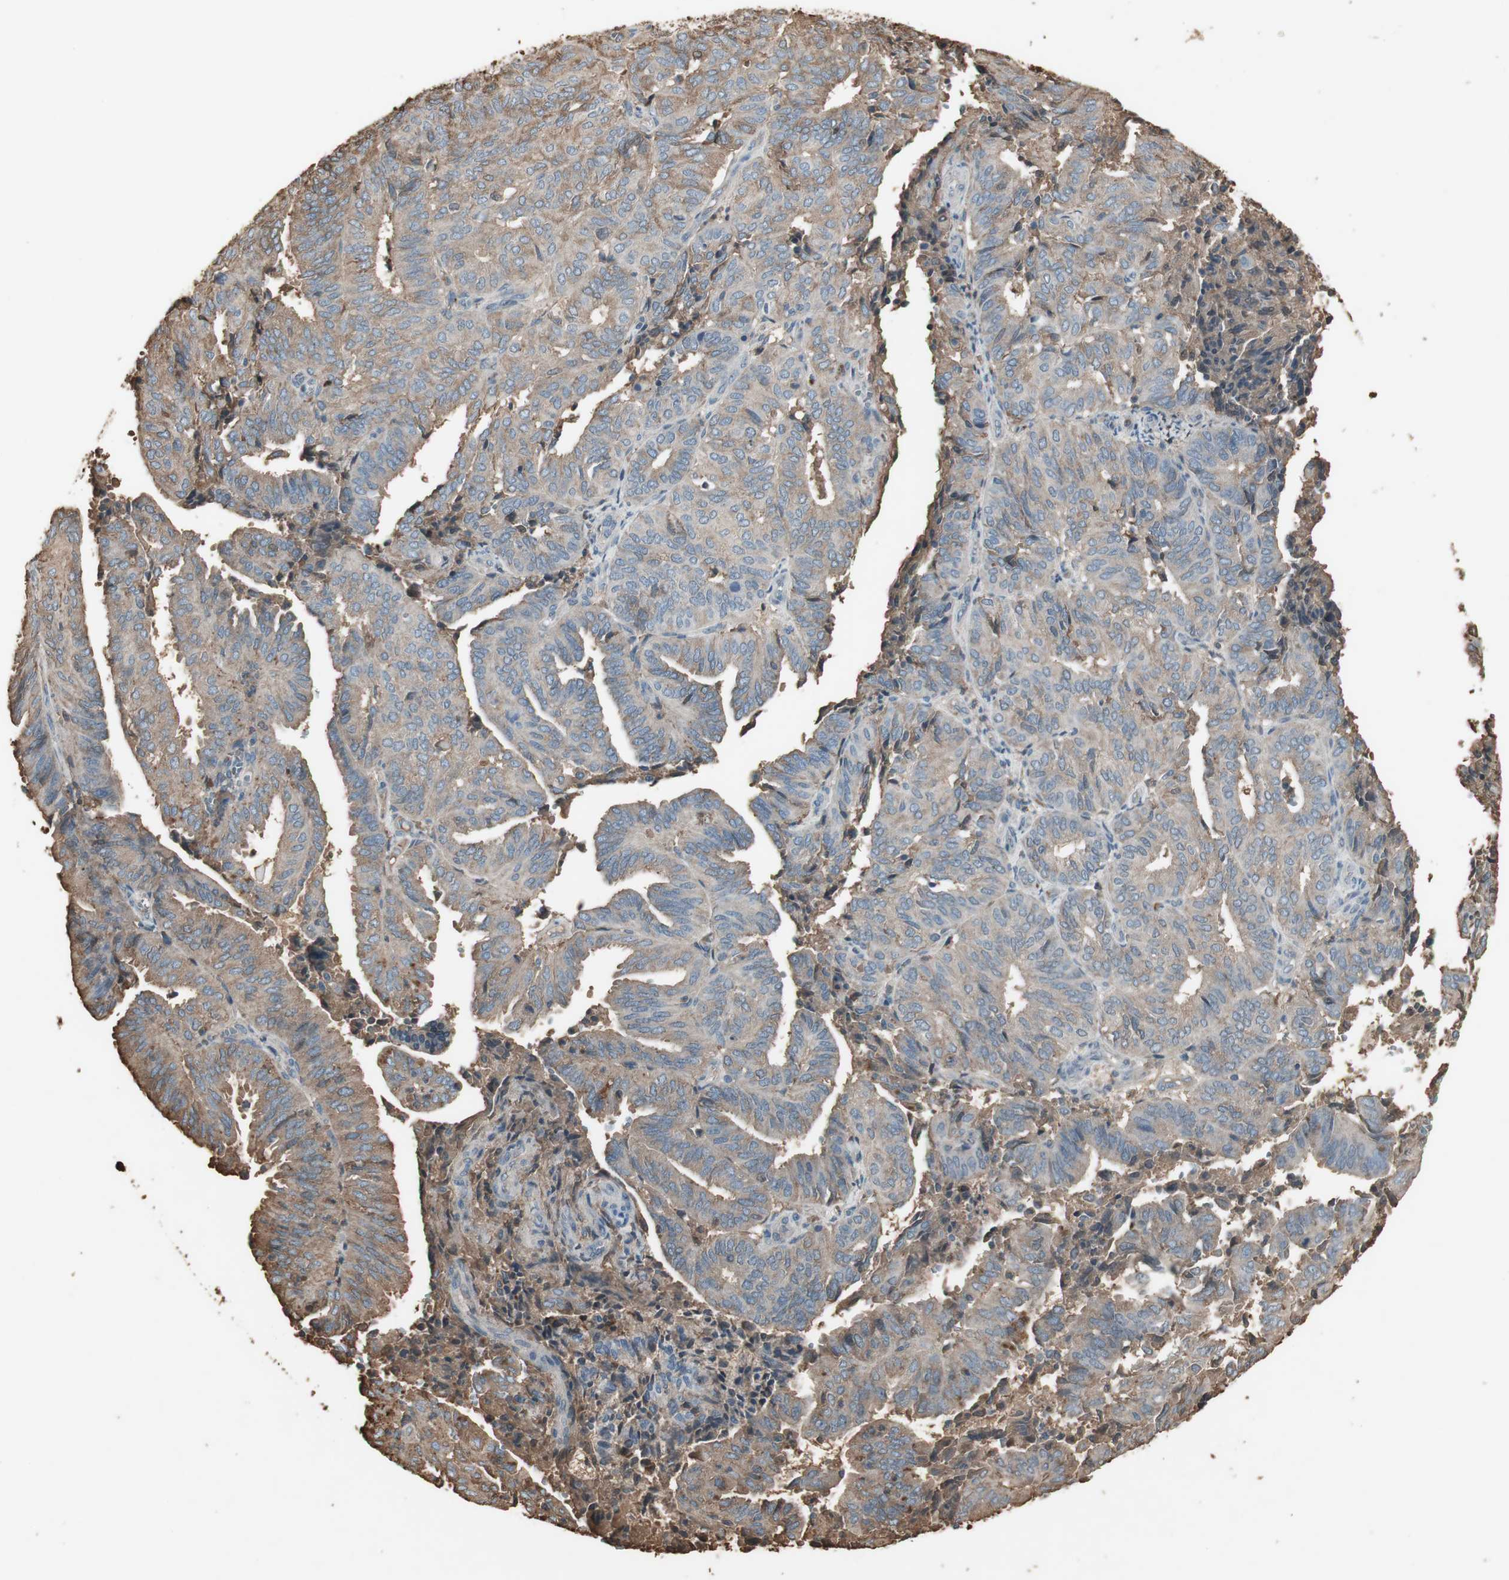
{"staining": {"intensity": "weak", "quantity": ">75%", "location": "cytoplasmic/membranous"}, "tissue": "endometrial cancer", "cell_type": "Tumor cells", "image_type": "cancer", "snomed": [{"axis": "morphology", "description": "Adenocarcinoma, NOS"}, {"axis": "topography", "description": "Uterus"}], "caption": "There is low levels of weak cytoplasmic/membranous positivity in tumor cells of endometrial adenocarcinoma, as demonstrated by immunohistochemical staining (brown color).", "gene": "MMP14", "patient": {"sex": "female", "age": 60}}